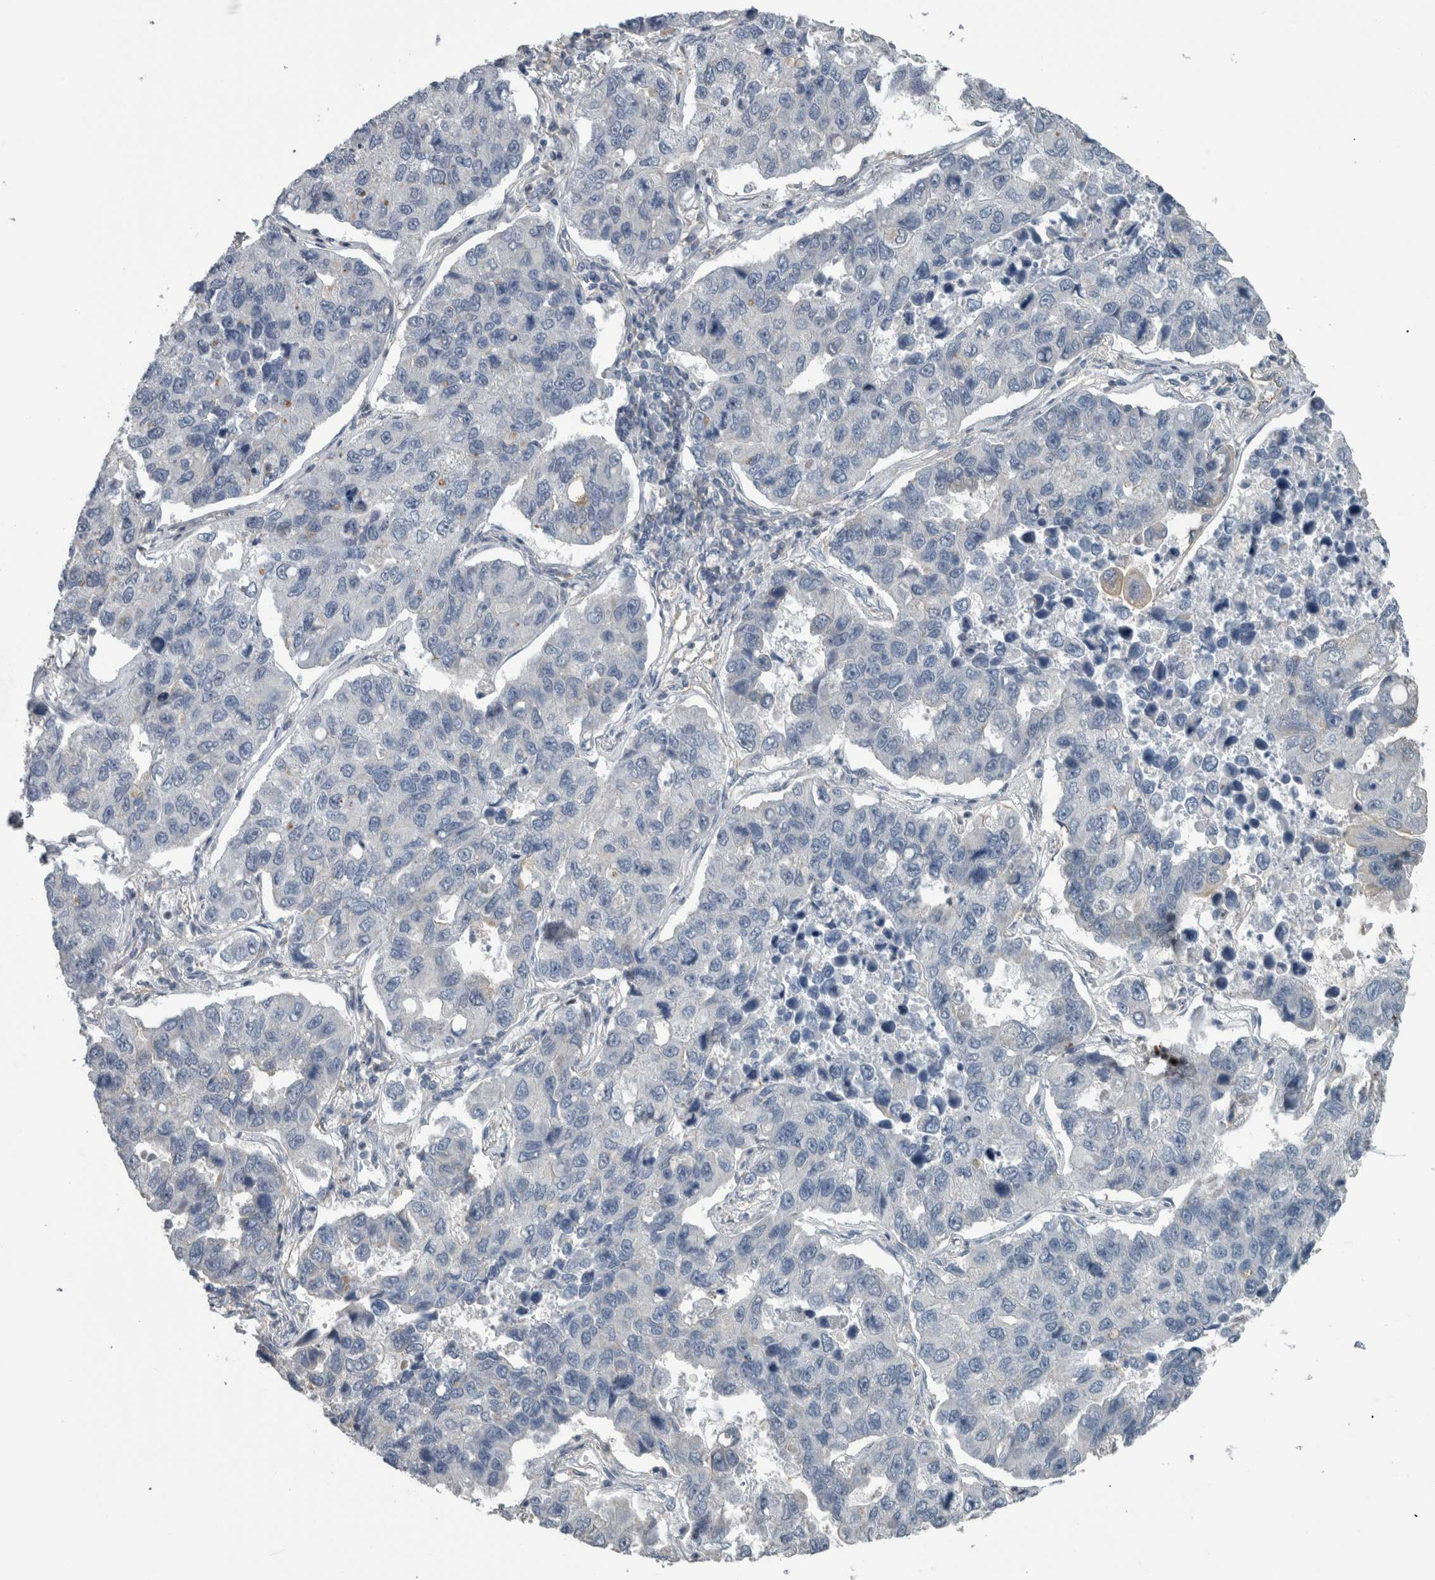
{"staining": {"intensity": "negative", "quantity": "none", "location": "none"}, "tissue": "lung cancer", "cell_type": "Tumor cells", "image_type": "cancer", "snomed": [{"axis": "morphology", "description": "Adenocarcinoma, NOS"}, {"axis": "topography", "description": "Lung"}], "caption": "High power microscopy image of an immunohistochemistry histopathology image of lung adenocarcinoma, revealing no significant positivity in tumor cells.", "gene": "ACSF2", "patient": {"sex": "male", "age": 64}}